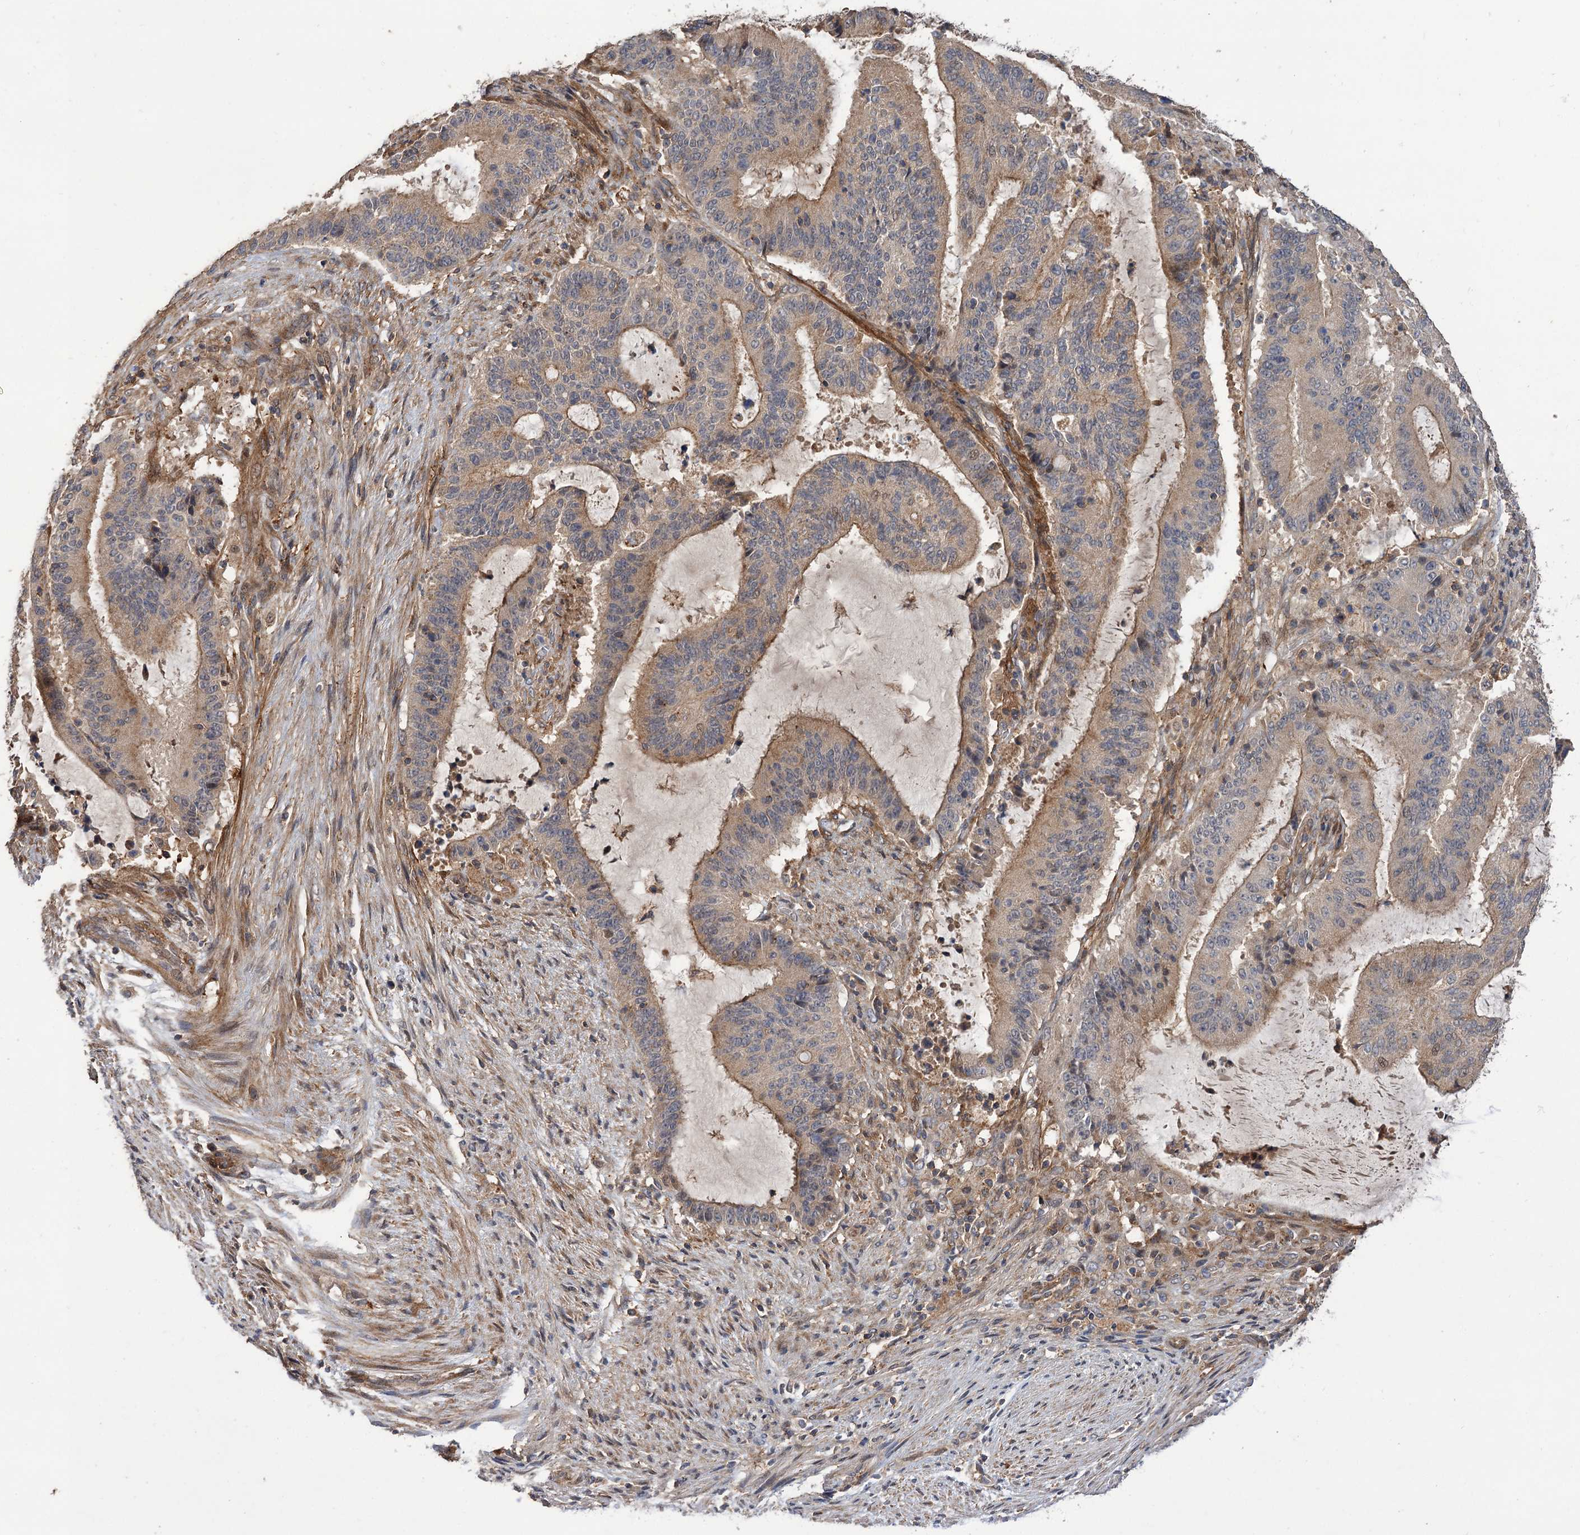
{"staining": {"intensity": "moderate", "quantity": "25%-75%", "location": "cytoplasmic/membranous"}, "tissue": "liver cancer", "cell_type": "Tumor cells", "image_type": "cancer", "snomed": [{"axis": "morphology", "description": "Normal tissue, NOS"}, {"axis": "morphology", "description": "Cholangiocarcinoma"}, {"axis": "topography", "description": "Liver"}, {"axis": "topography", "description": "Peripheral nerve tissue"}], "caption": "Moderate cytoplasmic/membranous positivity is present in approximately 25%-75% of tumor cells in liver cancer (cholangiocarcinoma). (brown staining indicates protein expression, while blue staining denotes nuclei).", "gene": "FBXW8", "patient": {"sex": "female", "age": 73}}